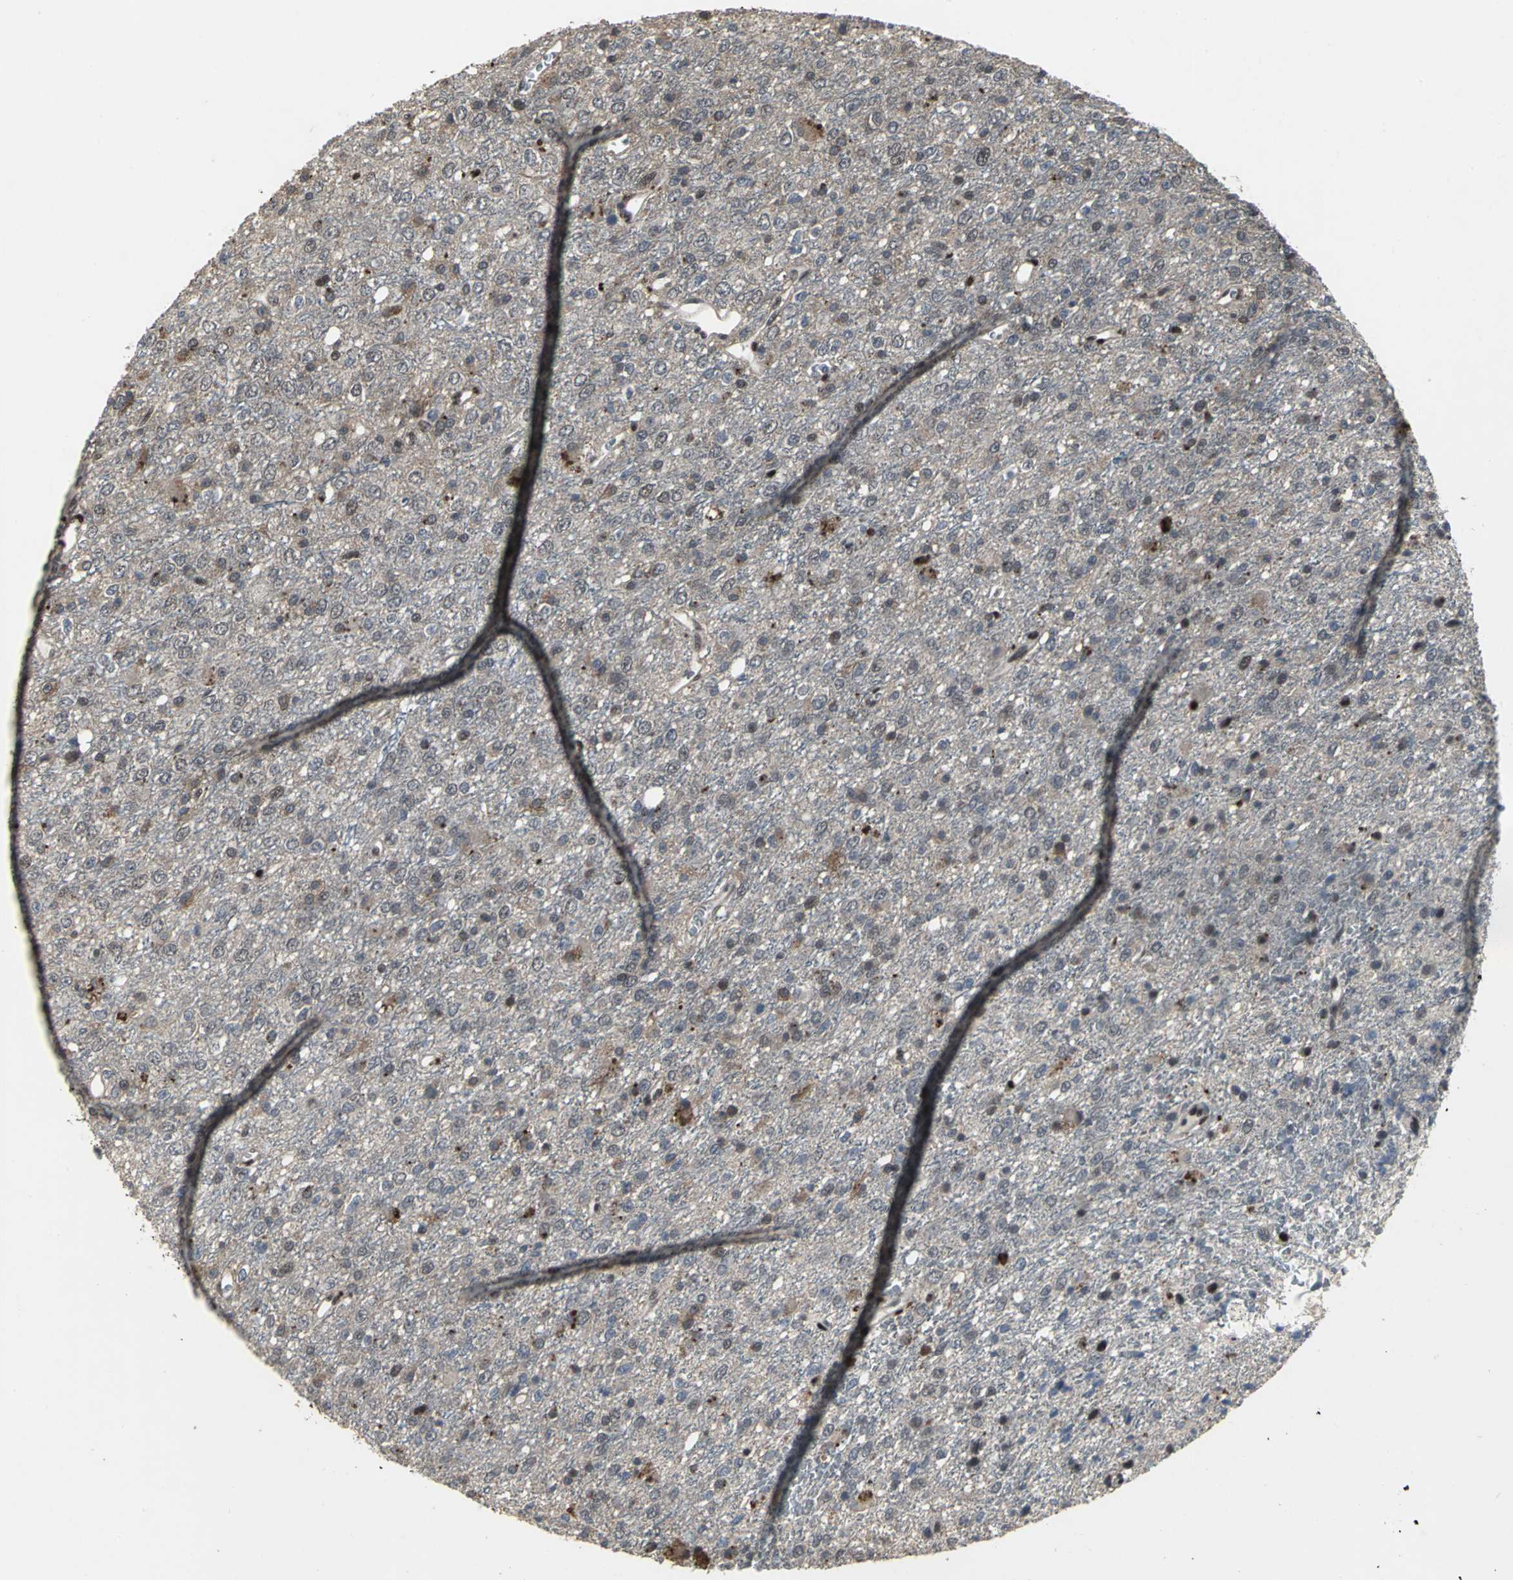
{"staining": {"intensity": "moderate", "quantity": "25%-75%", "location": "cytoplasmic/membranous"}, "tissue": "glioma", "cell_type": "Tumor cells", "image_type": "cancer", "snomed": [{"axis": "morphology", "description": "Glioma, malignant, High grade"}, {"axis": "topography", "description": "pancreas cauda"}], "caption": "A high-resolution histopathology image shows immunohistochemistry (IHC) staining of high-grade glioma (malignant), which reveals moderate cytoplasmic/membranous expression in approximately 25%-75% of tumor cells.", "gene": "SRF", "patient": {"sex": "male", "age": 60}}